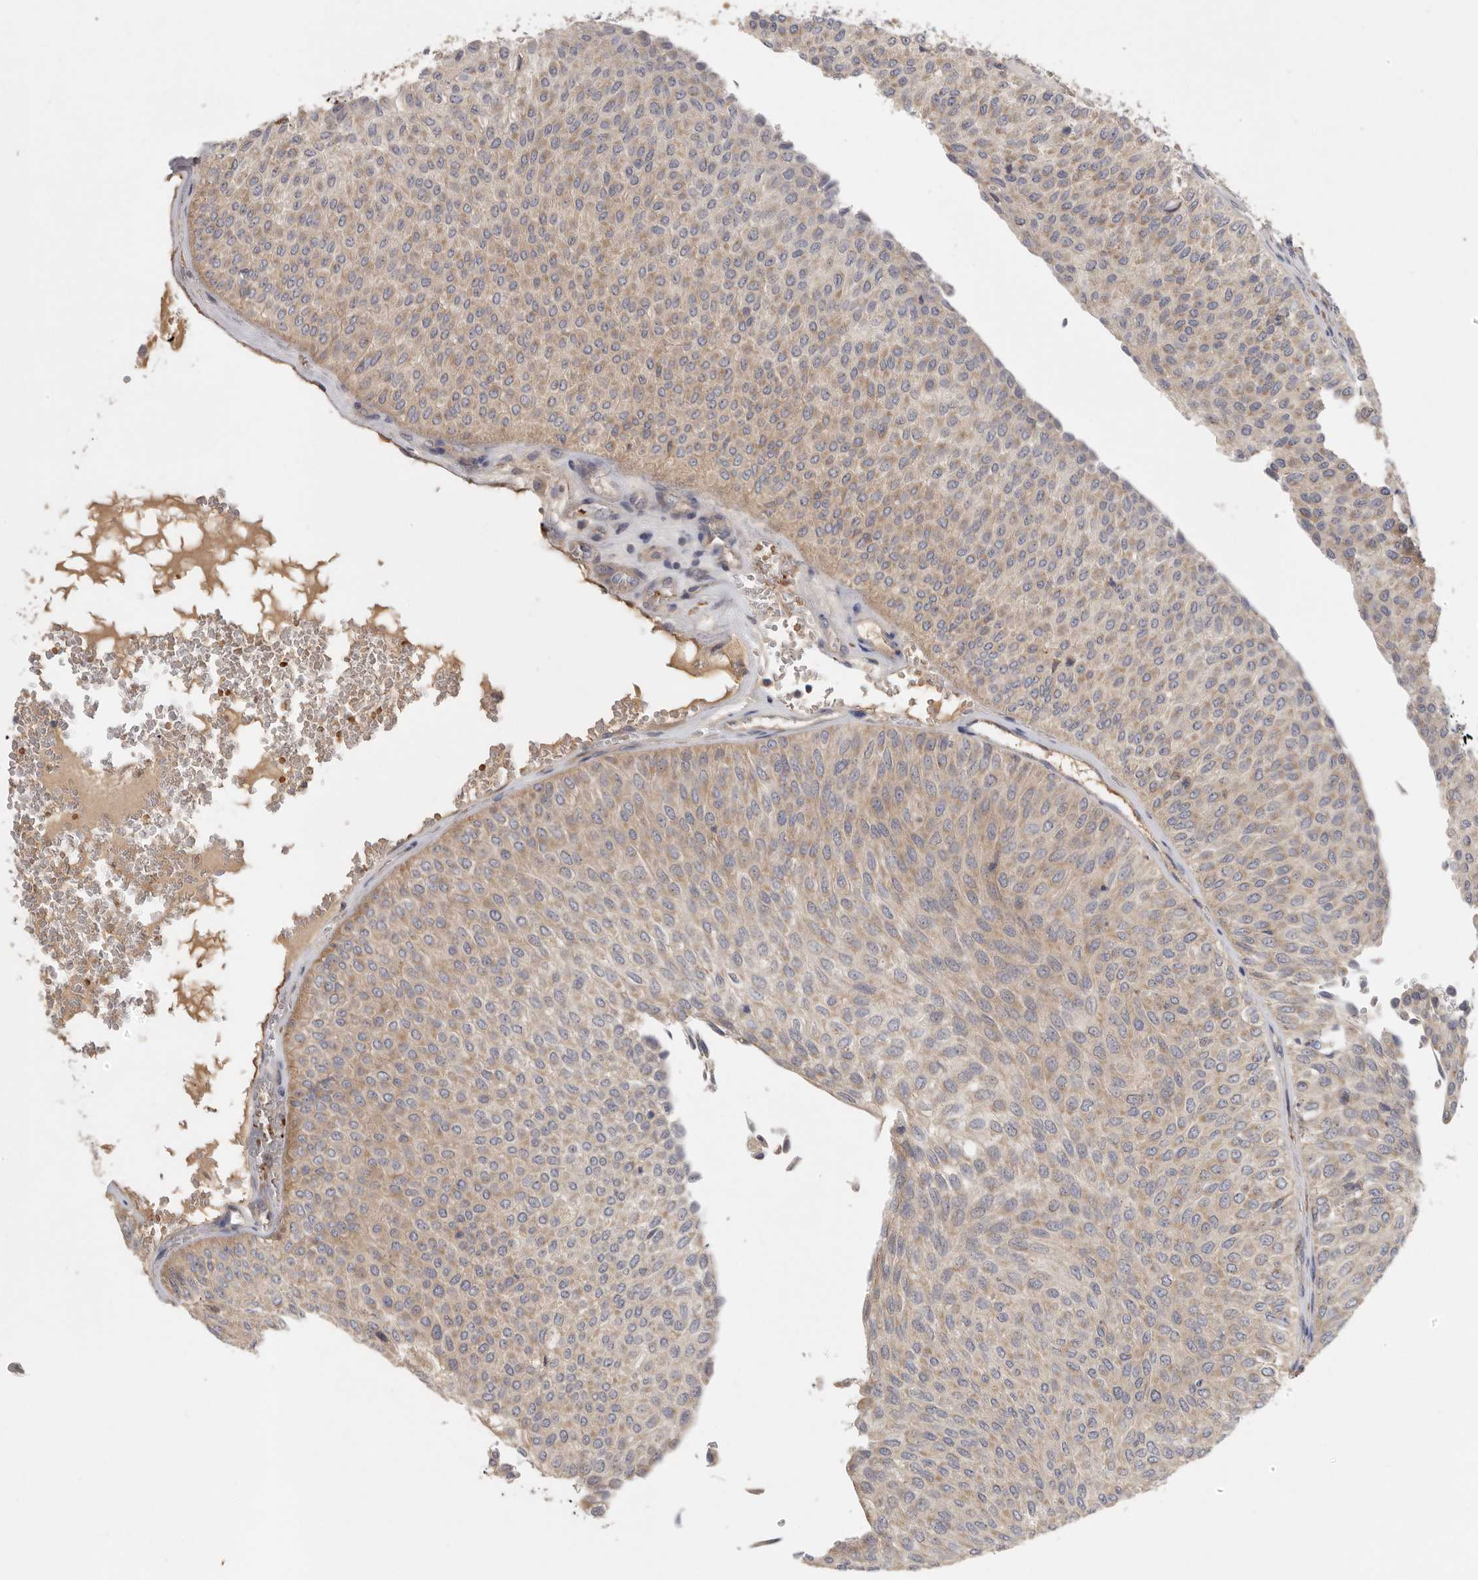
{"staining": {"intensity": "weak", "quantity": ">75%", "location": "cytoplasmic/membranous"}, "tissue": "urothelial cancer", "cell_type": "Tumor cells", "image_type": "cancer", "snomed": [{"axis": "morphology", "description": "Urothelial carcinoma, Low grade"}, {"axis": "topography", "description": "Urinary bladder"}], "caption": "Protein expression analysis of urothelial carcinoma (low-grade) exhibits weak cytoplasmic/membranous expression in about >75% of tumor cells.", "gene": "CFAP298", "patient": {"sex": "male", "age": 78}}